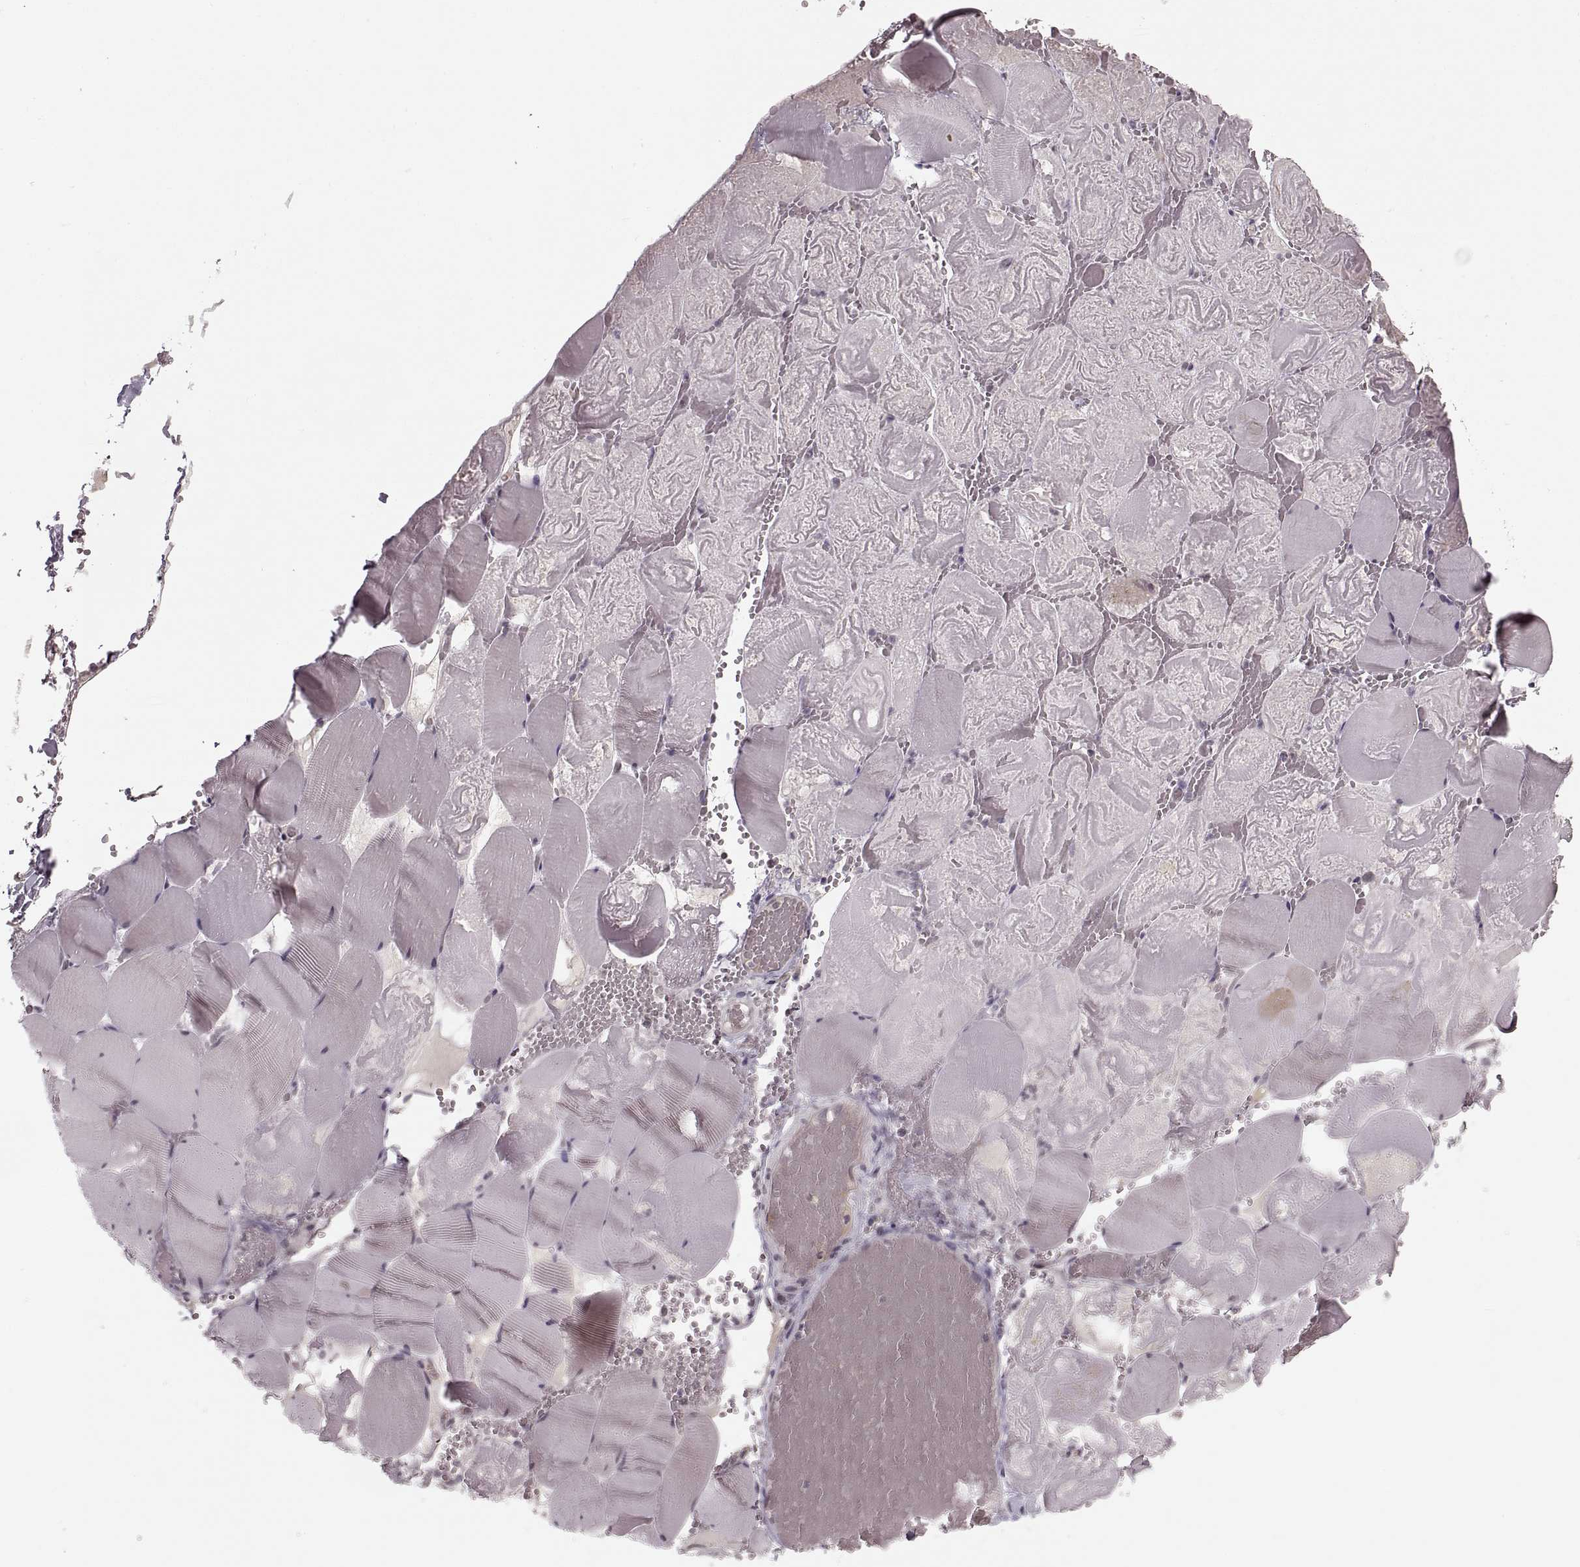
{"staining": {"intensity": "negative", "quantity": "none", "location": "none"}, "tissue": "skeletal muscle", "cell_type": "Myocytes", "image_type": "normal", "snomed": [{"axis": "morphology", "description": "Normal tissue, NOS"}, {"axis": "morphology", "description": "Malignant melanoma, Metastatic site"}, {"axis": "topography", "description": "Skeletal muscle"}], "caption": "Immunohistochemical staining of benign human skeletal muscle exhibits no significant expression in myocytes.", "gene": "ASIC3", "patient": {"sex": "male", "age": 50}}